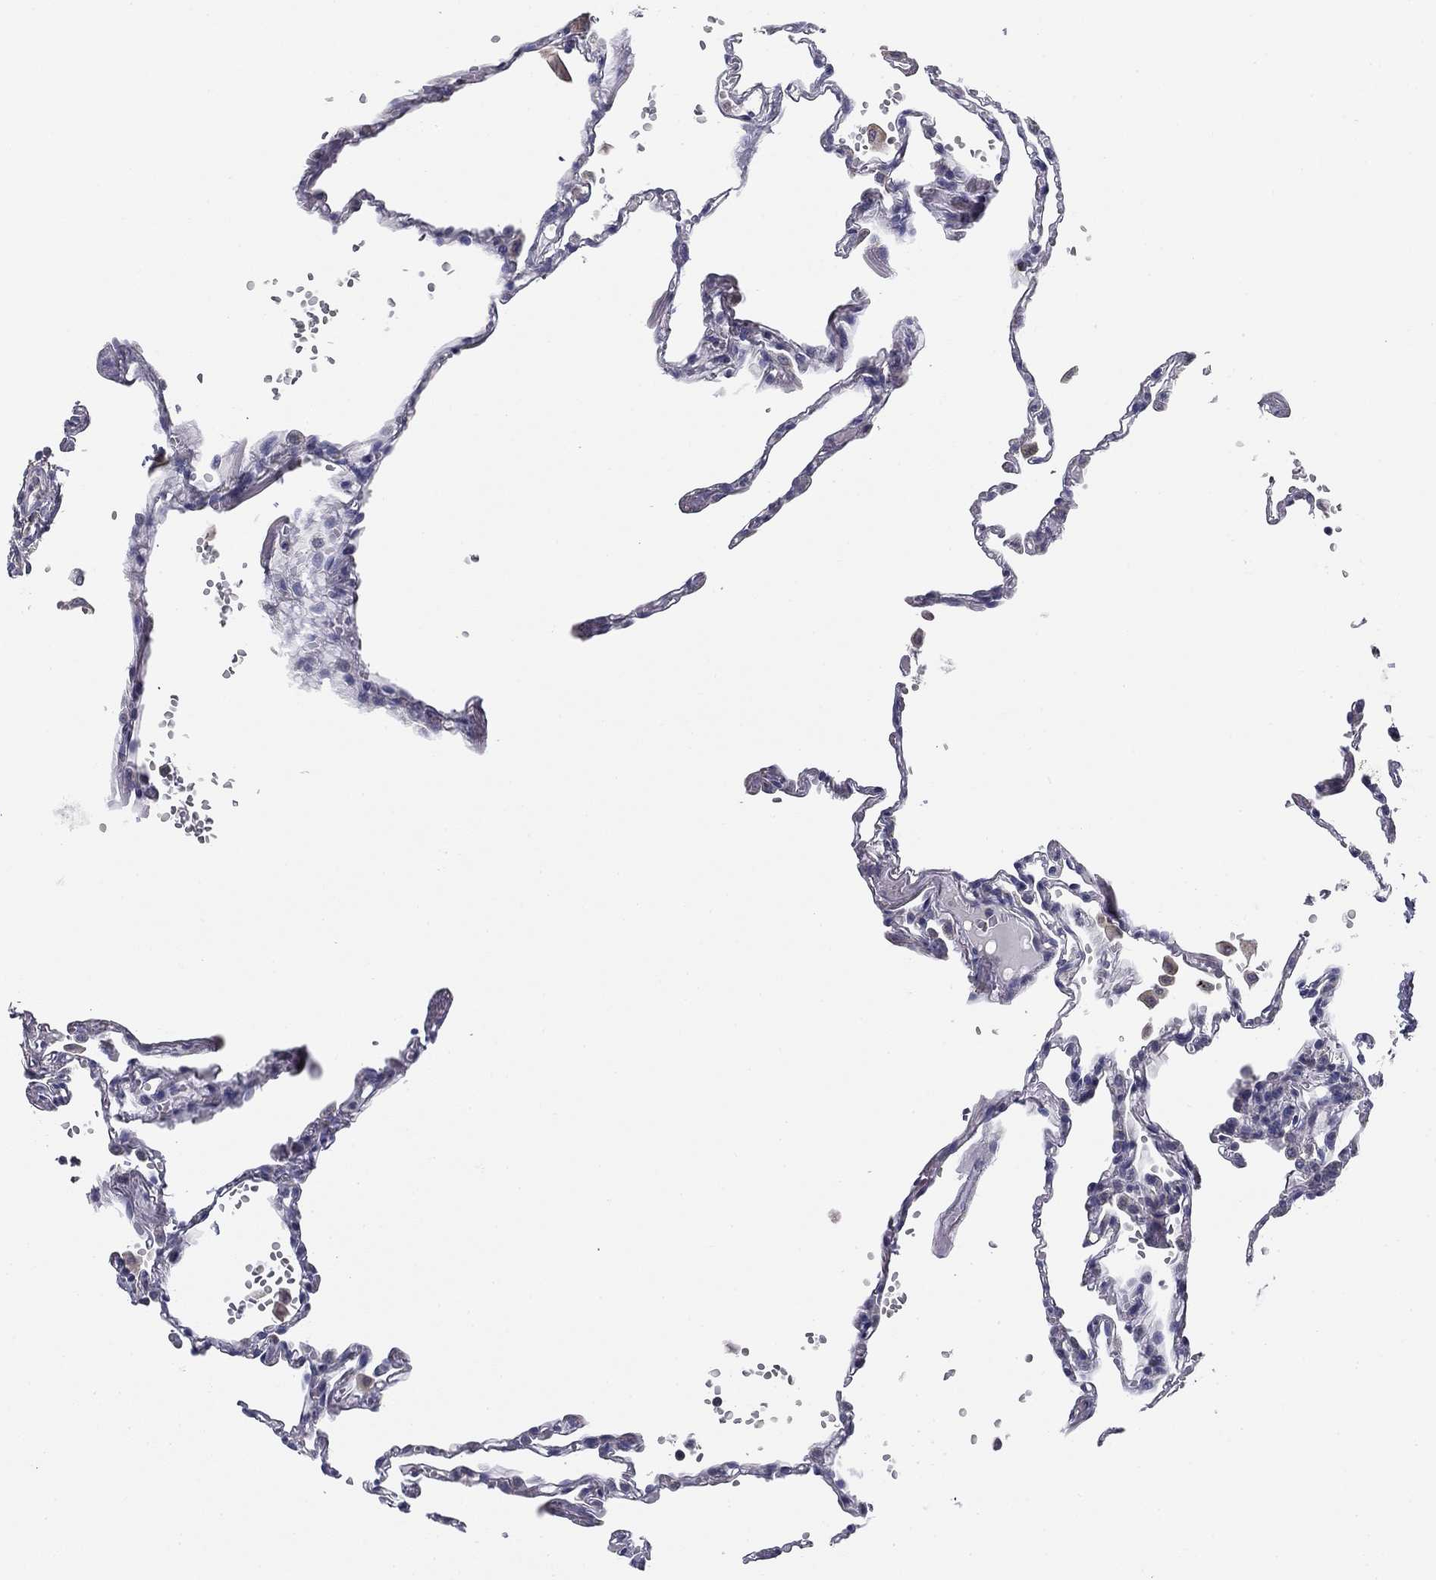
{"staining": {"intensity": "negative", "quantity": "none", "location": "none"}, "tissue": "lung", "cell_type": "Alveolar cells", "image_type": "normal", "snomed": [{"axis": "morphology", "description": "Normal tissue, NOS"}, {"axis": "topography", "description": "Lung"}], "caption": "Protein analysis of benign lung displays no significant expression in alveolar cells. (Immunohistochemistry, brightfield microscopy, high magnification).", "gene": "SLC2A9", "patient": {"sex": "male", "age": 78}}